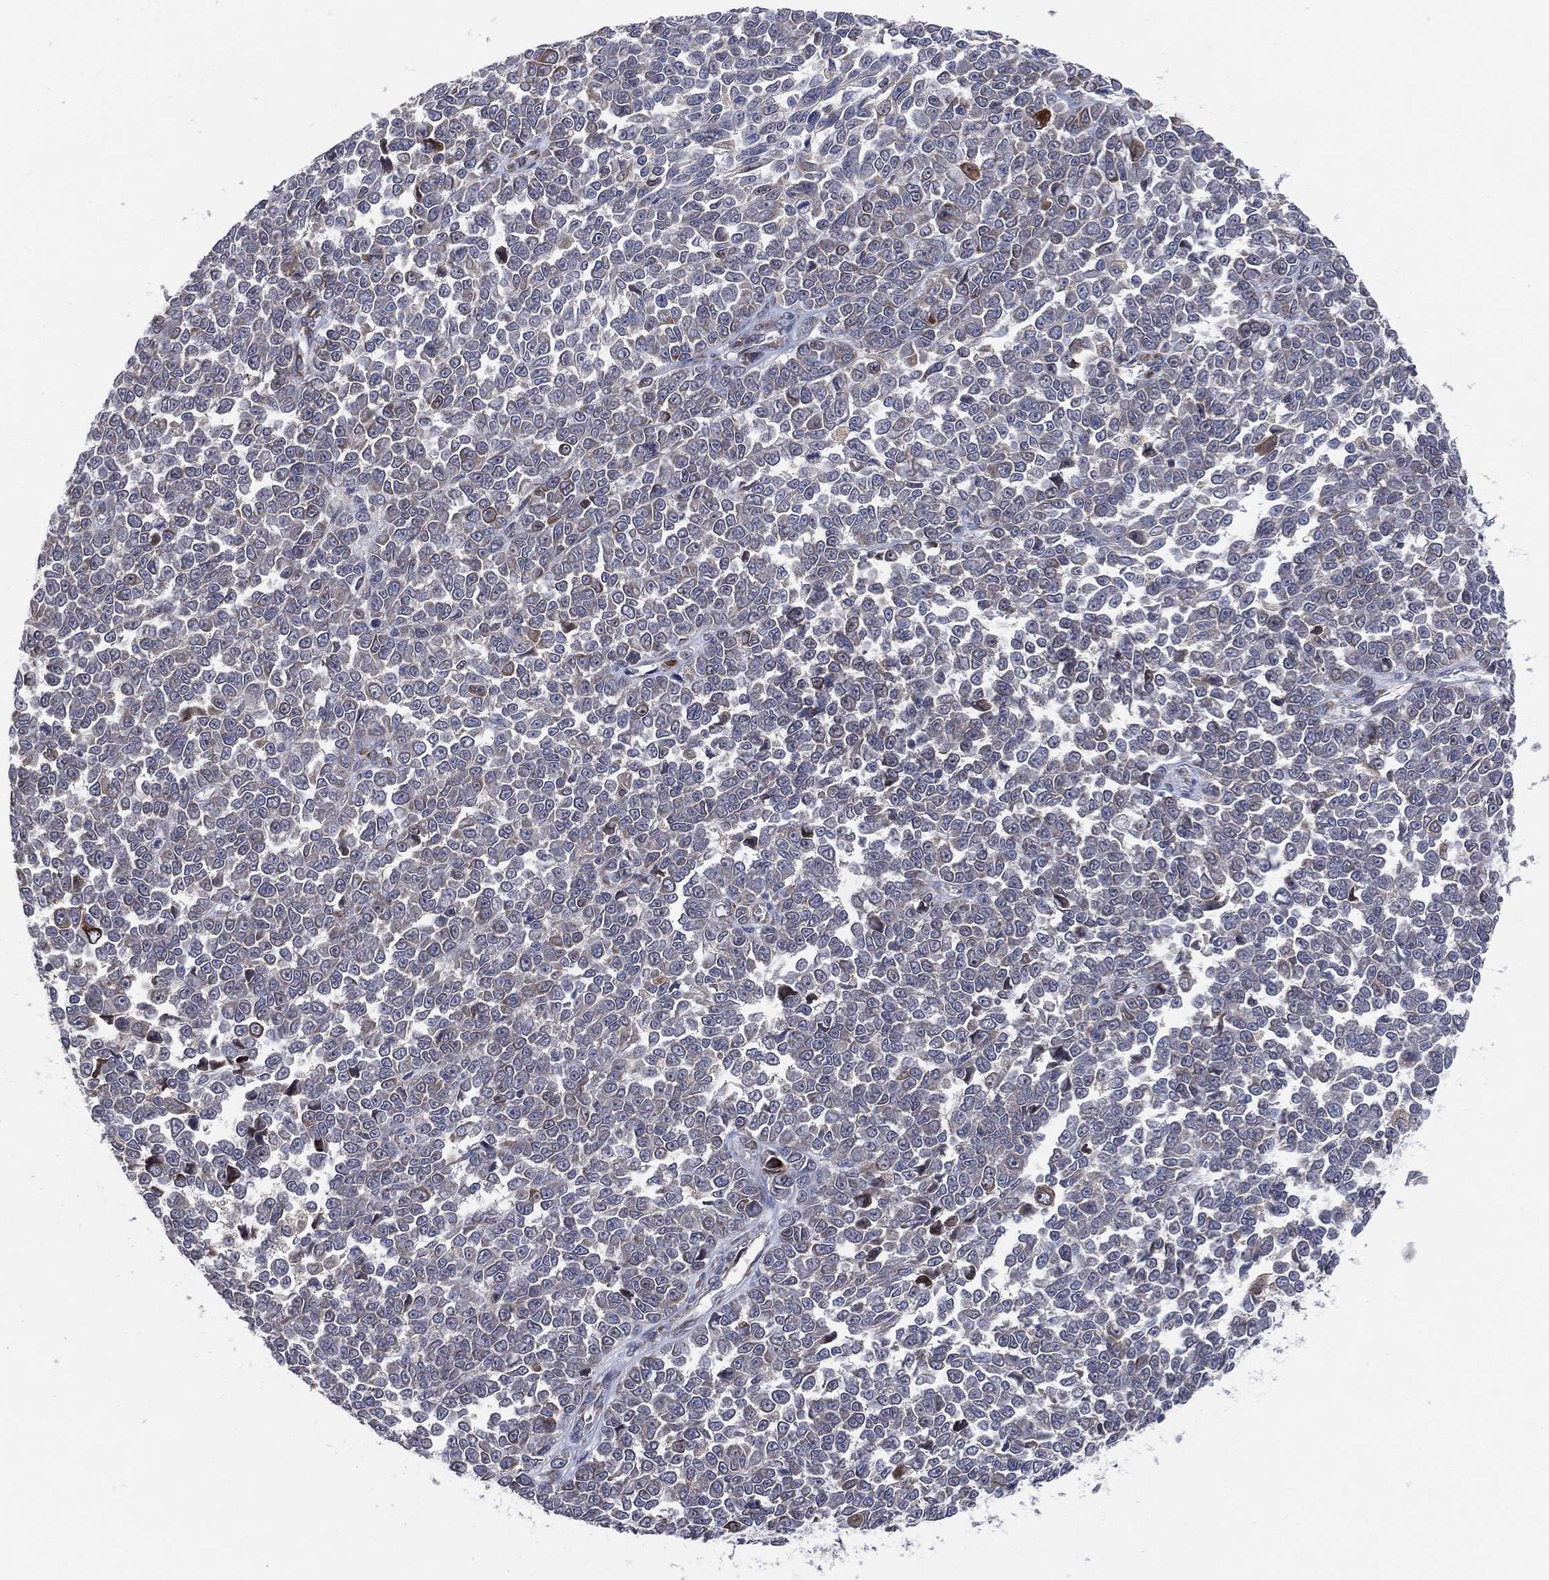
{"staining": {"intensity": "negative", "quantity": "none", "location": "none"}, "tissue": "melanoma", "cell_type": "Tumor cells", "image_type": "cancer", "snomed": [{"axis": "morphology", "description": "Malignant melanoma, NOS"}, {"axis": "topography", "description": "Skin"}], "caption": "Image shows no protein expression in tumor cells of malignant melanoma tissue.", "gene": "FAM104A", "patient": {"sex": "female", "age": 95}}